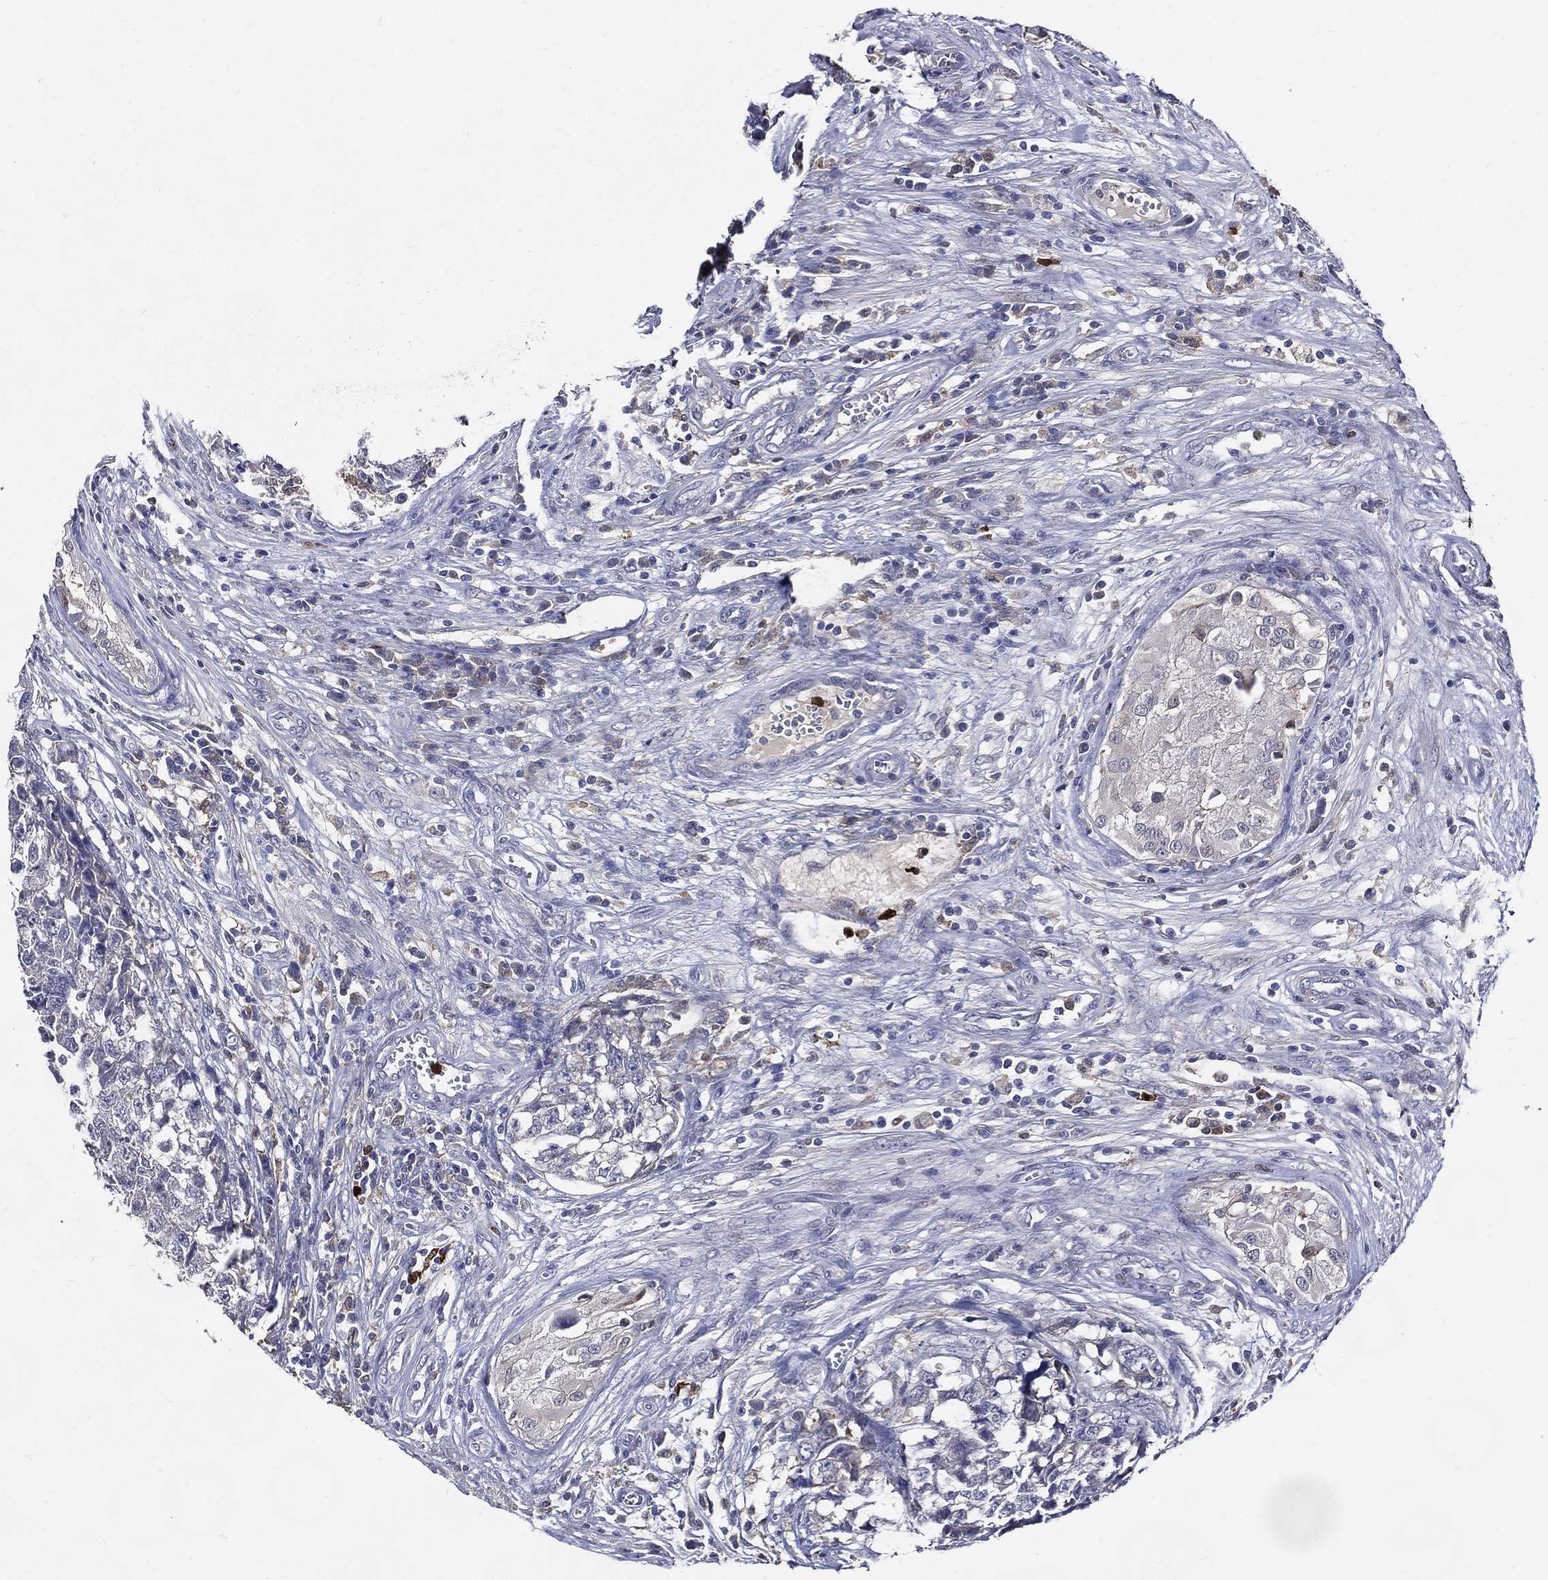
{"staining": {"intensity": "negative", "quantity": "none", "location": "none"}, "tissue": "testis cancer", "cell_type": "Tumor cells", "image_type": "cancer", "snomed": [{"axis": "morphology", "description": "Seminoma, NOS"}, {"axis": "morphology", "description": "Carcinoma, Embryonal, NOS"}, {"axis": "topography", "description": "Testis"}], "caption": "Protein analysis of seminoma (testis) exhibits no significant staining in tumor cells.", "gene": "GPR171", "patient": {"sex": "male", "age": 22}}